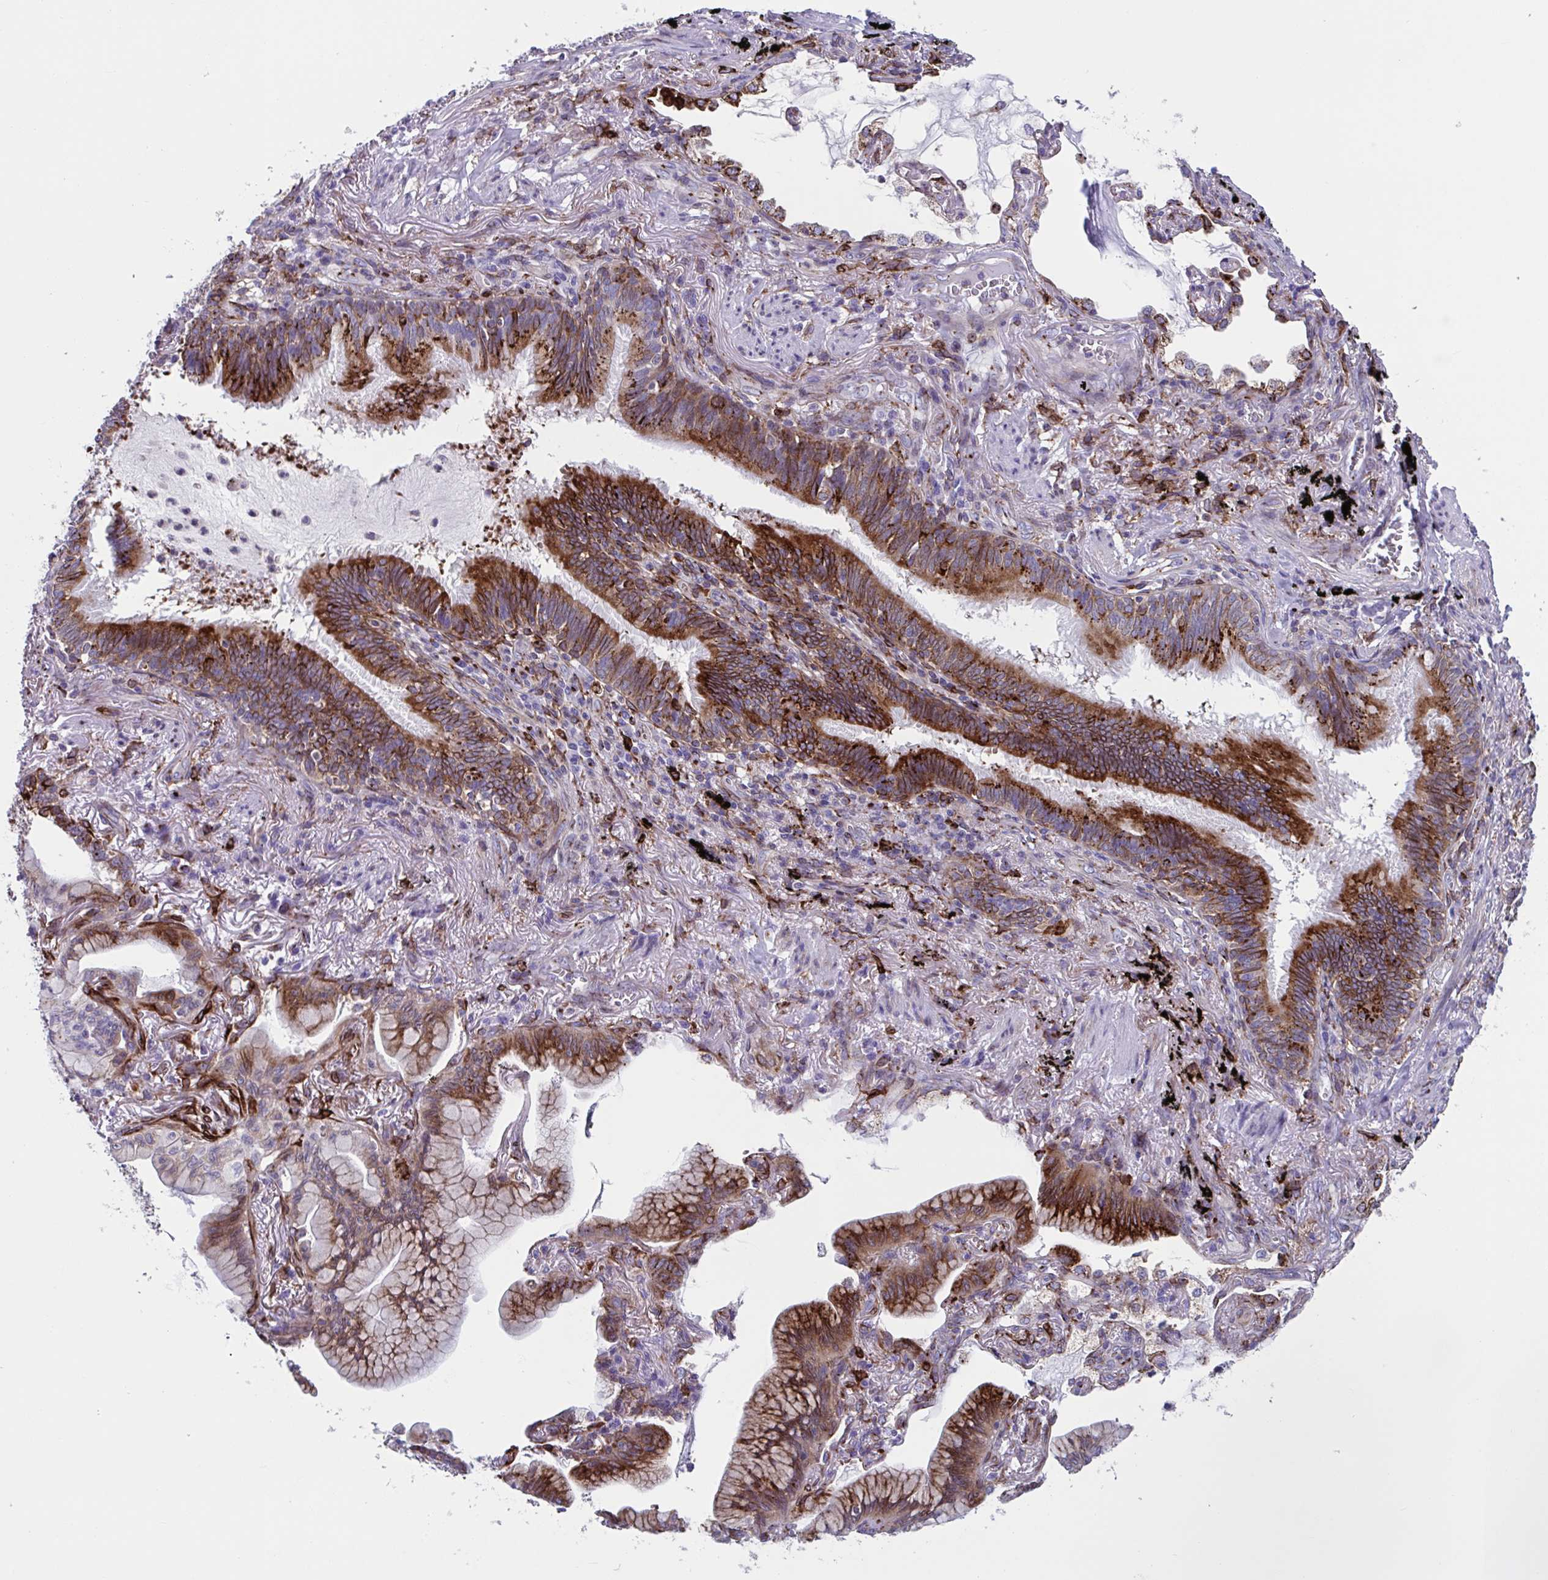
{"staining": {"intensity": "strong", "quantity": ">75%", "location": "cytoplasmic/membranous"}, "tissue": "lung cancer", "cell_type": "Tumor cells", "image_type": "cancer", "snomed": [{"axis": "morphology", "description": "Adenocarcinoma, NOS"}, {"axis": "topography", "description": "Lung"}], "caption": "Lung cancer (adenocarcinoma) stained with a protein marker demonstrates strong staining in tumor cells.", "gene": "RFK", "patient": {"sex": "male", "age": 77}}